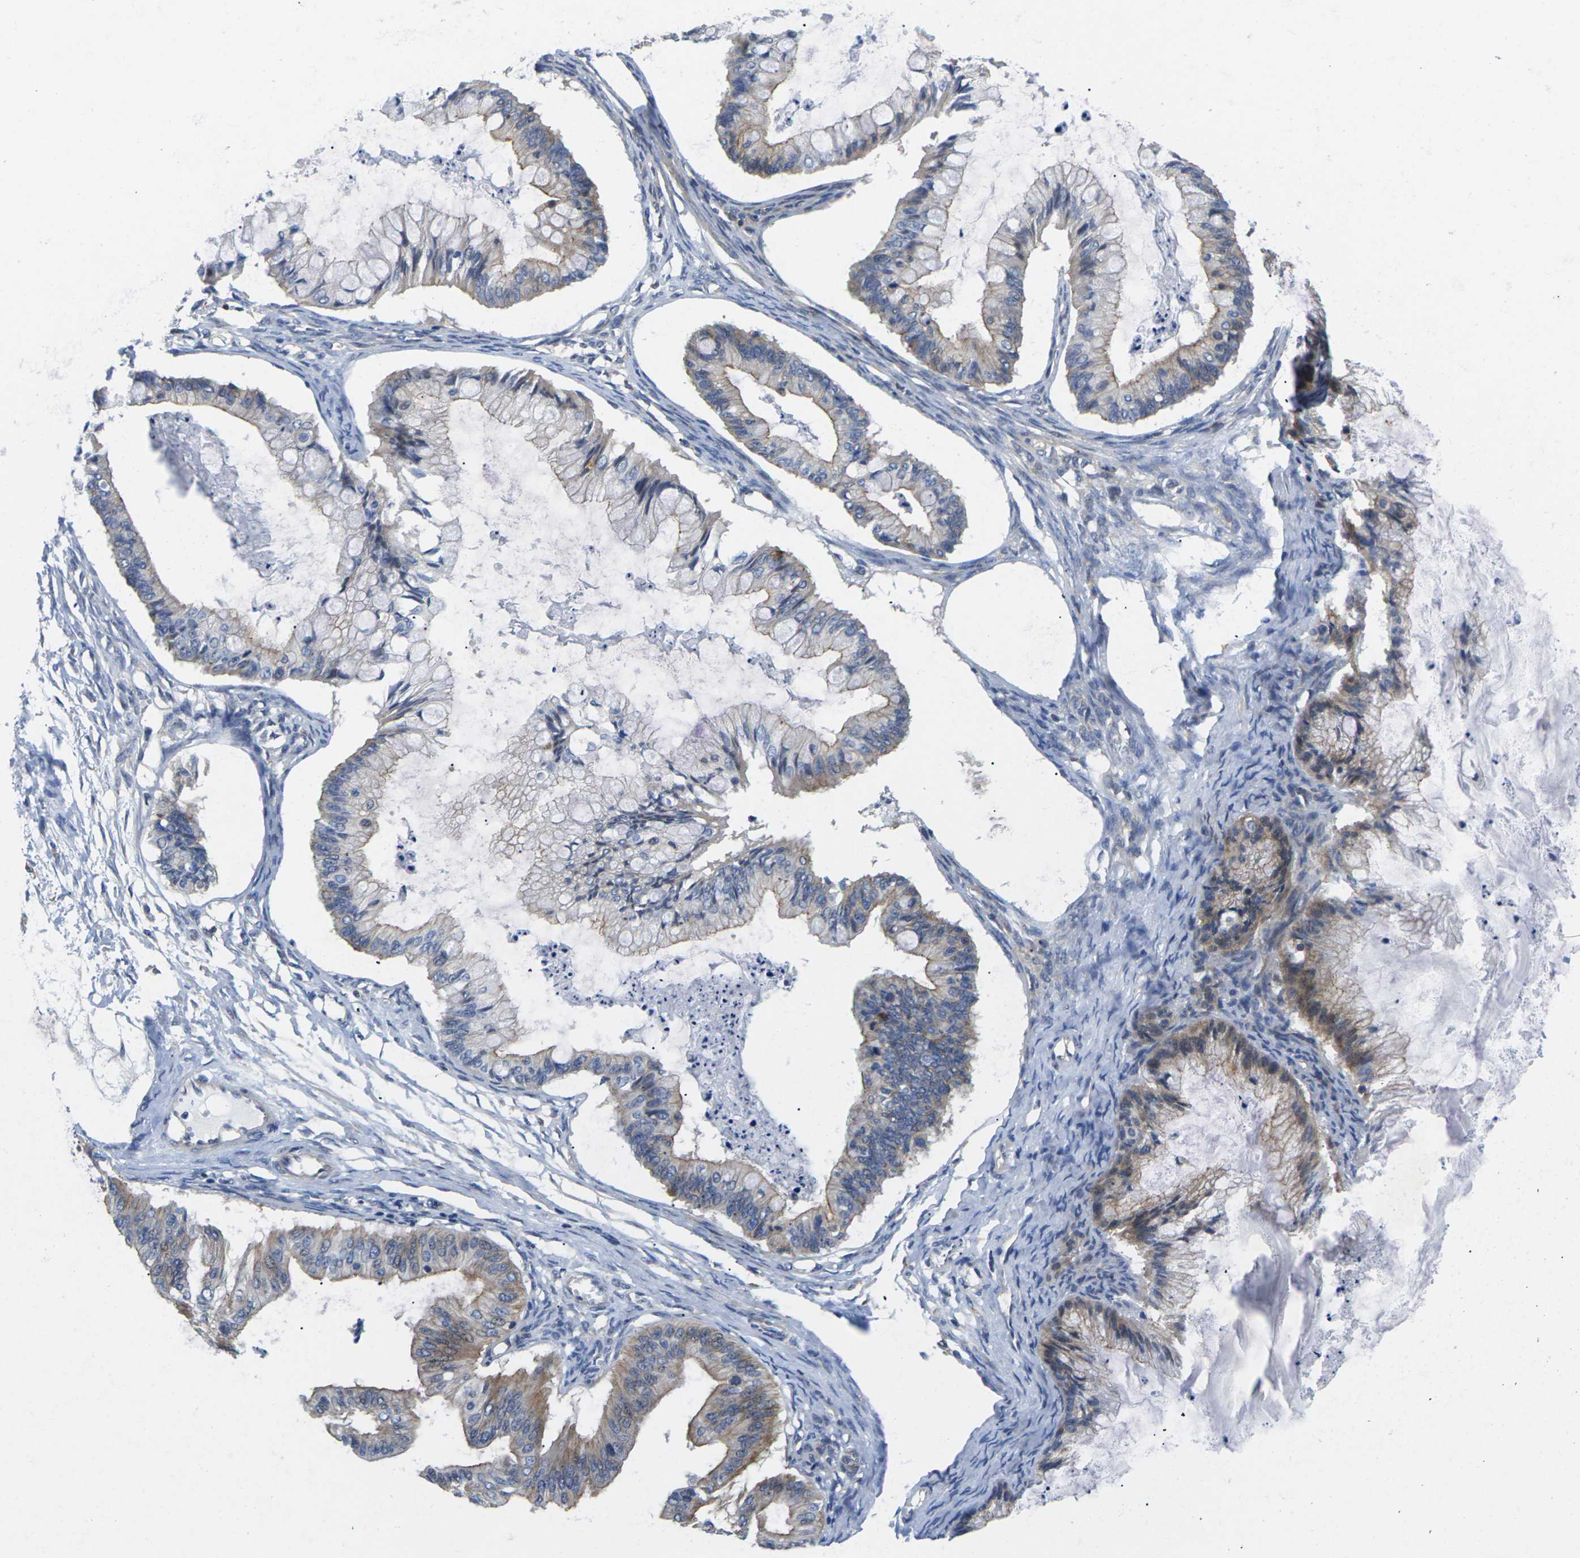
{"staining": {"intensity": "moderate", "quantity": "25%-75%", "location": "cytoplasmic/membranous"}, "tissue": "ovarian cancer", "cell_type": "Tumor cells", "image_type": "cancer", "snomed": [{"axis": "morphology", "description": "Cystadenocarcinoma, mucinous, NOS"}, {"axis": "topography", "description": "Ovary"}], "caption": "Immunohistochemical staining of human ovarian cancer (mucinous cystadenocarcinoma) displays medium levels of moderate cytoplasmic/membranous protein staining in approximately 25%-75% of tumor cells.", "gene": "SCNN1A", "patient": {"sex": "female", "age": 57}}